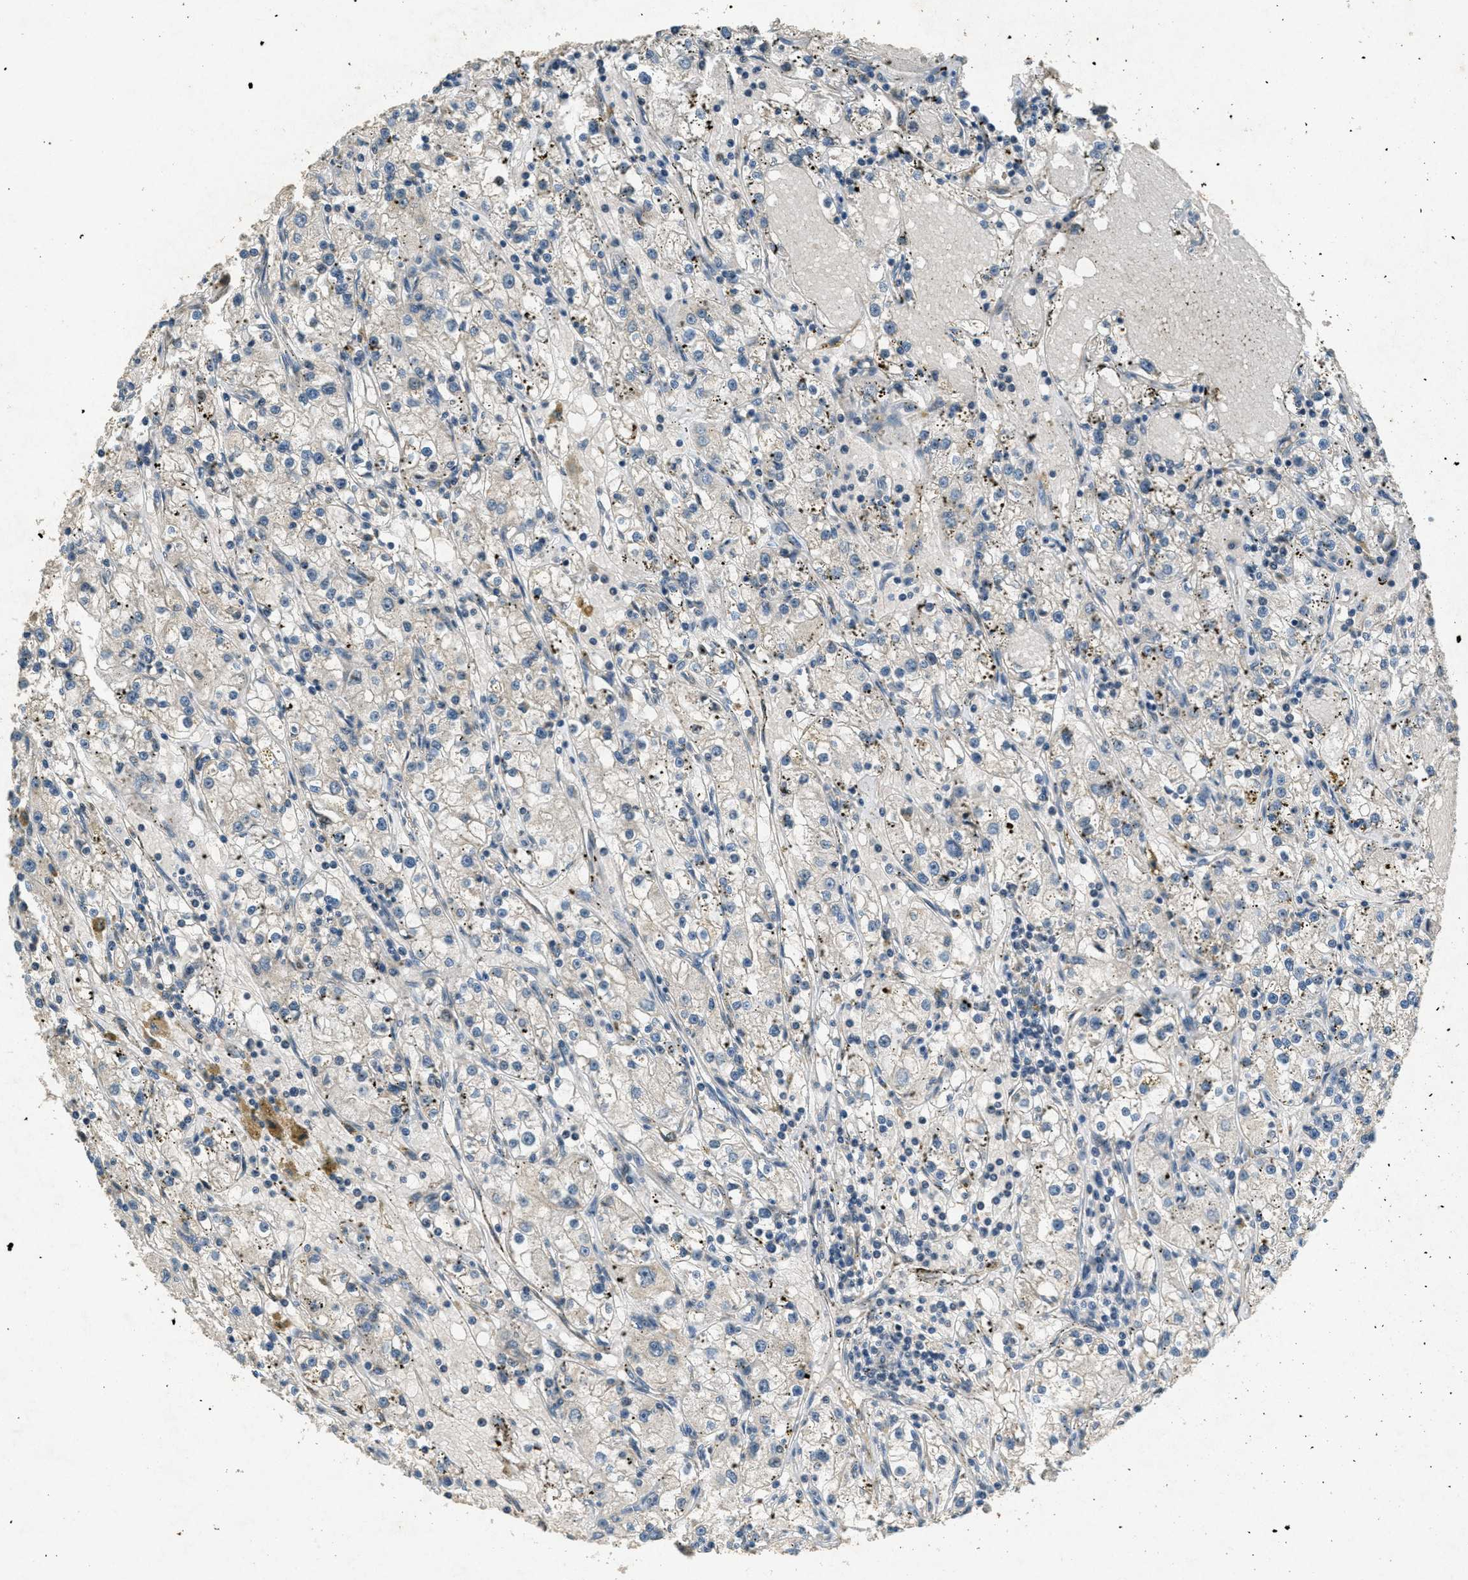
{"staining": {"intensity": "negative", "quantity": "none", "location": "none"}, "tissue": "renal cancer", "cell_type": "Tumor cells", "image_type": "cancer", "snomed": [{"axis": "morphology", "description": "Adenocarcinoma, NOS"}, {"axis": "topography", "description": "Kidney"}], "caption": "There is no significant expression in tumor cells of renal cancer.", "gene": "RAB3D", "patient": {"sex": "male", "age": 56}}